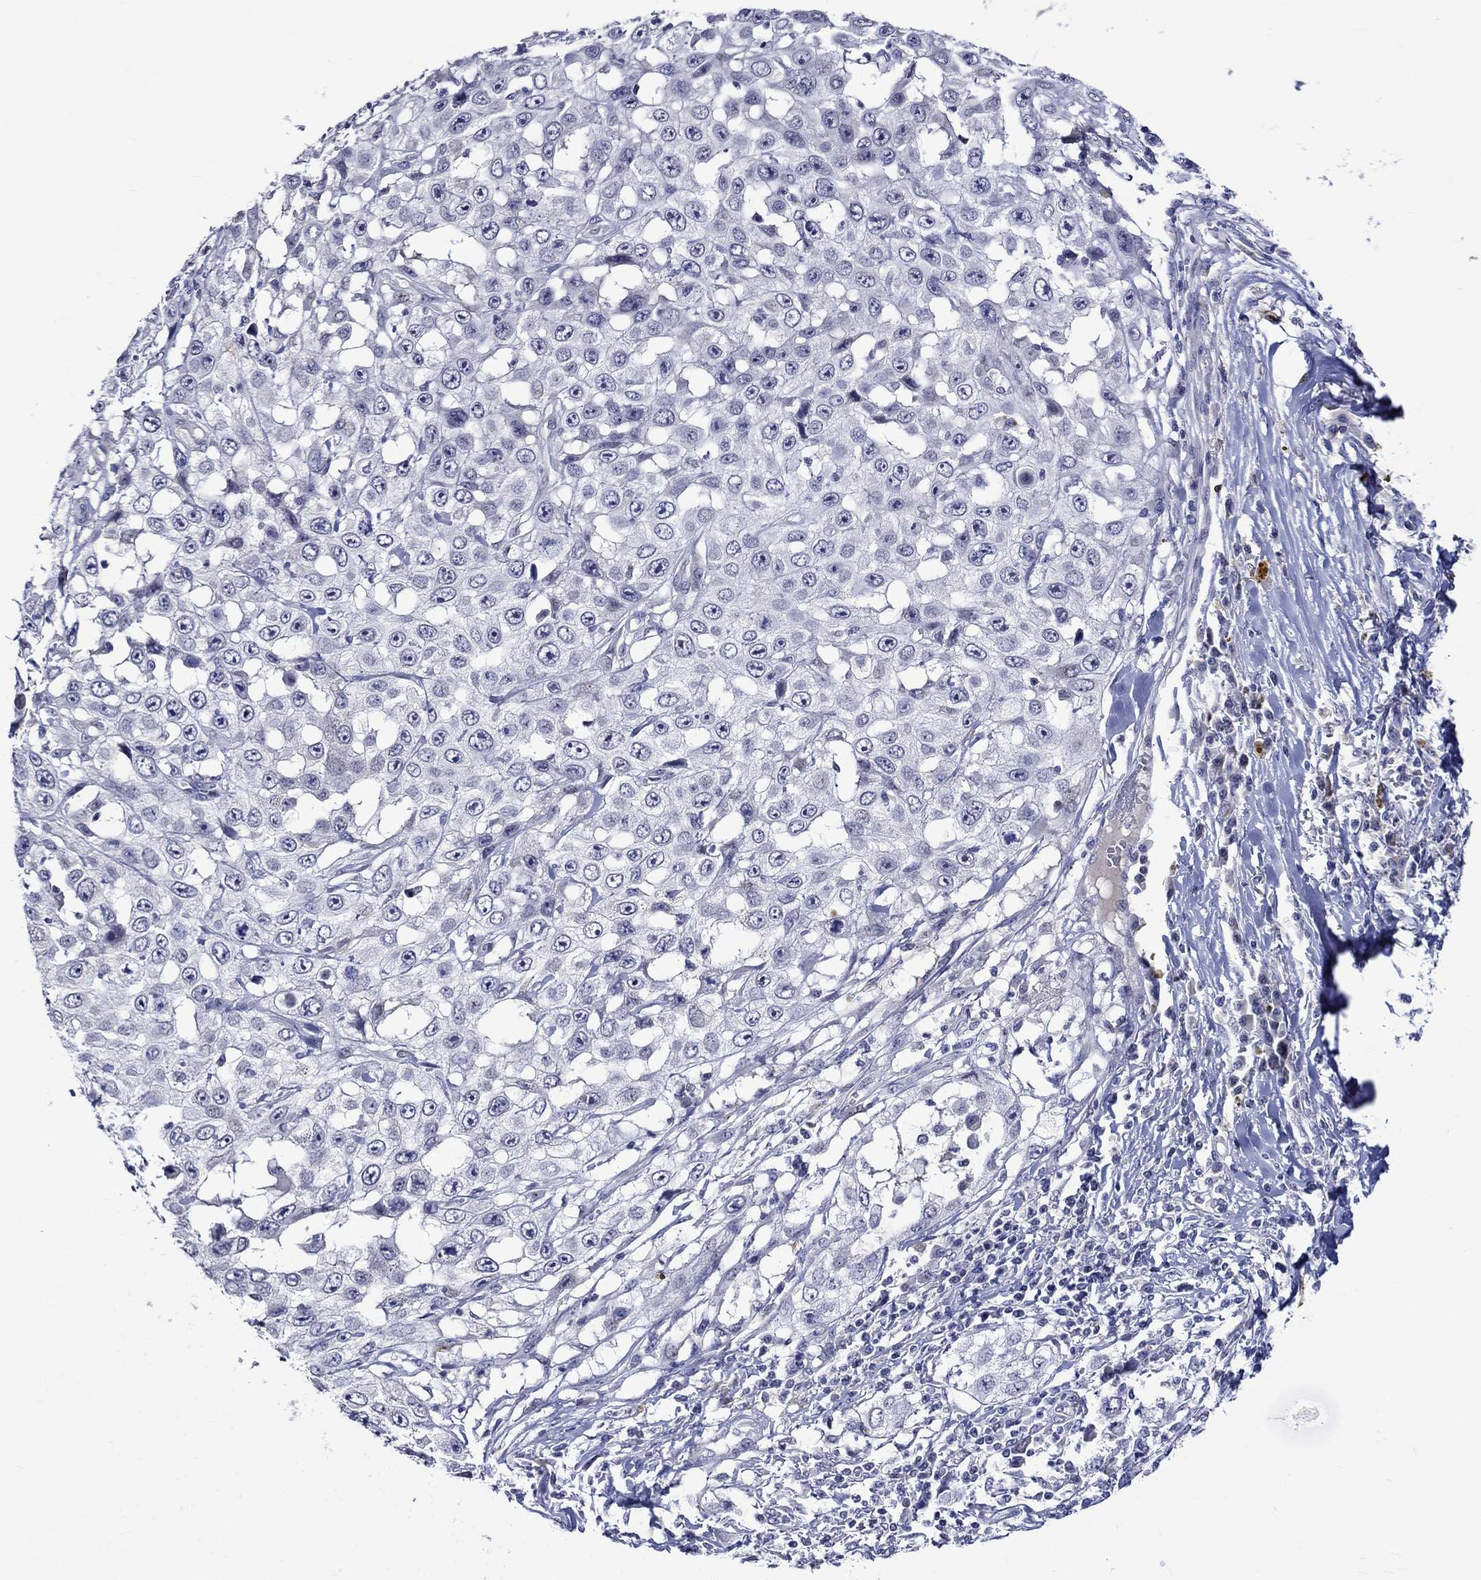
{"staining": {"intensity": "negative", "quantity": "none", "location": "none"}, "tissue": "skin cancer", "cell_type": "Tumor cells", "image_type": "cancer", "snomed": [{"axis": "morphology", "description": "Squamous cell carcinoma, NOS"}, {"axis": "topography", "description": "Skin"}], "caption": "High magnification brightfield microscopy of skin squamous cell carcinoma stained with DAB (3,3'-diaminobenzidine) (brown) and counterstained with hematoxylin (blue): tumor cells show no significant positivity.", "gene": "CRYAB", "patient": {"sex": "male", "age": 82}}